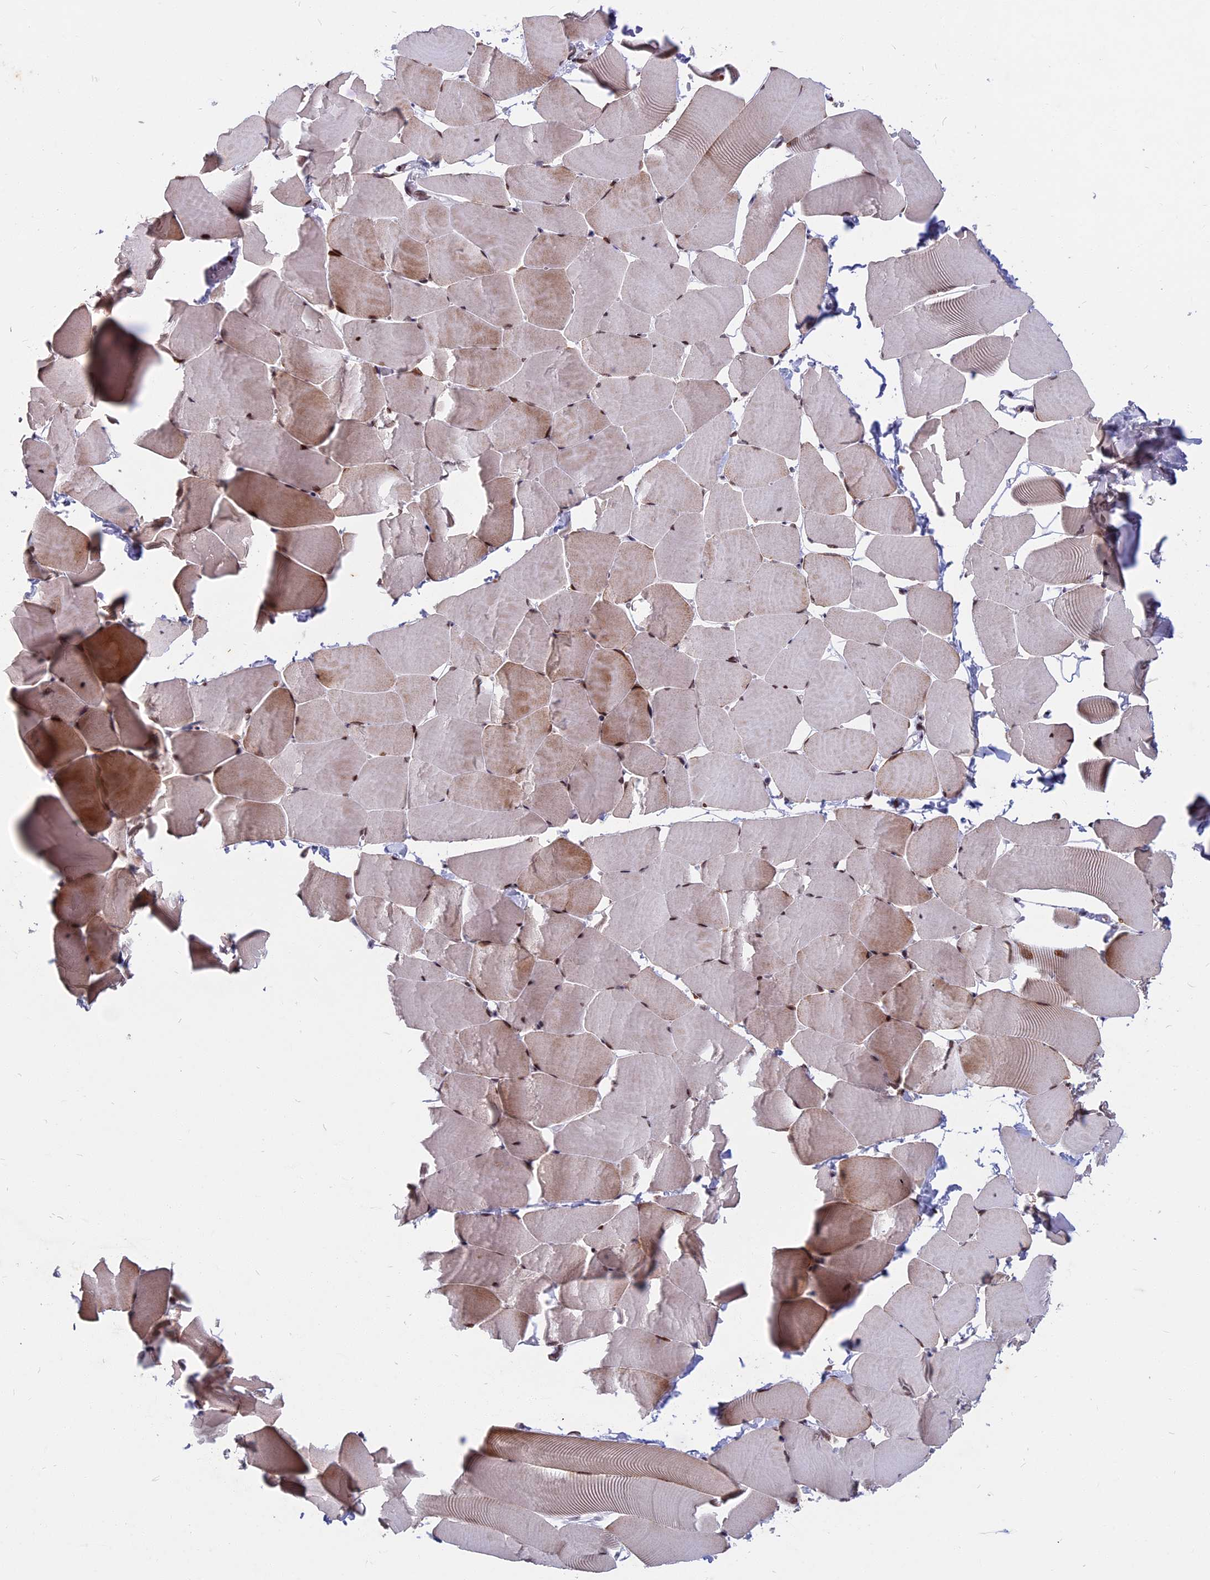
{"staining": {"intensity": "moderate", "quantity": "25%-75%", "location": "nuclear"}, "tissue": "skeletal muscle", "cell_type": "Myocytes", "image_type": "normal", "snomed": [{"axis": "morphology", "description": "Normal tissue, NOS"}, {"axis": "topography", "description": "Skeletal muscle"}], "caption": "IHC of normal skeletal muscle displays medium levels of moderate nuclear positivity in approximately 25%-75% of myocytes.", "gene": "CDC7", "patient": {"sex": "male", "age": 25}}